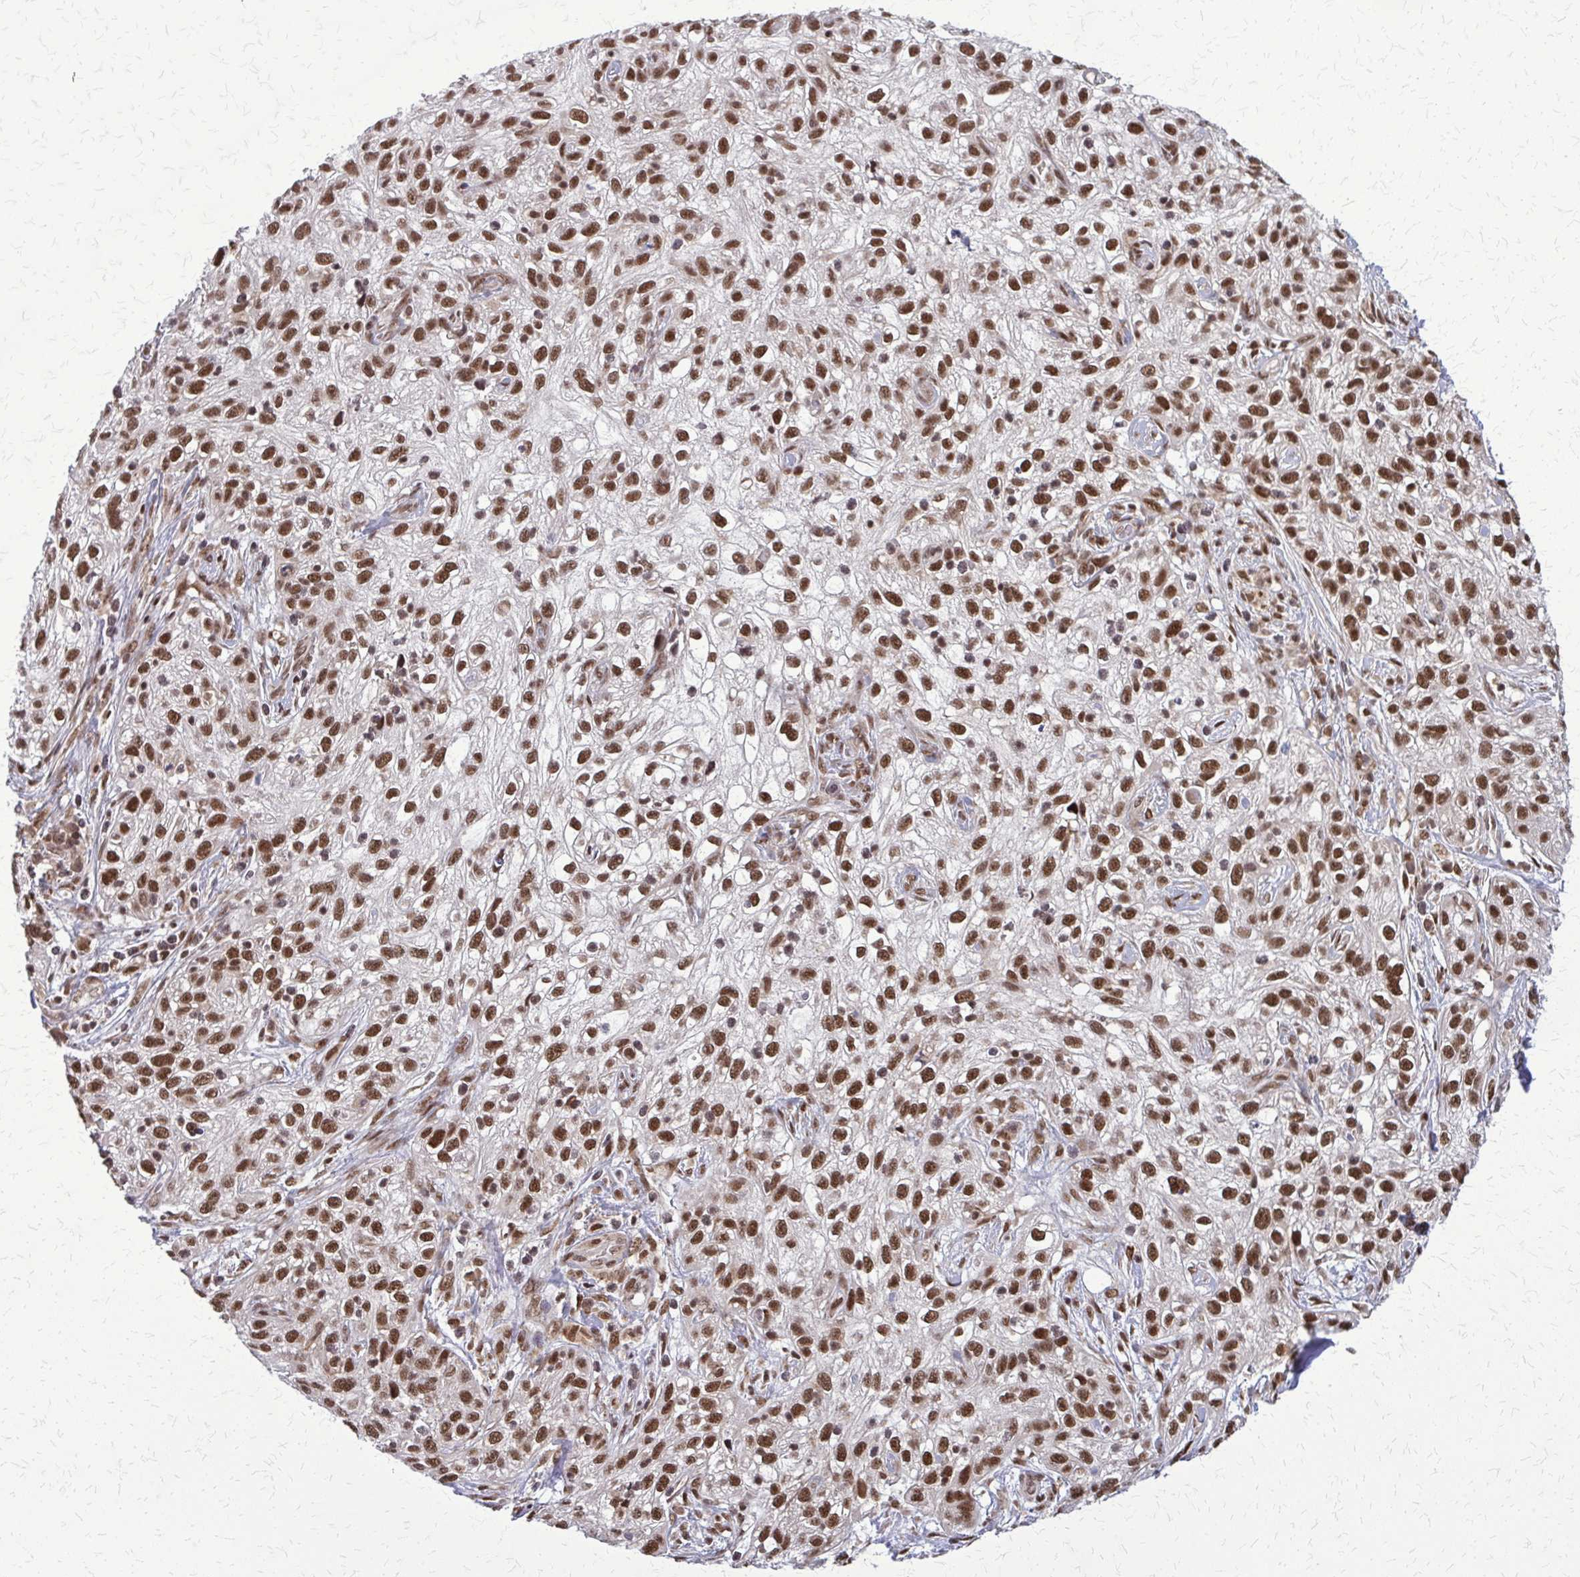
{"staining": {"intensity": "moderate", "quantity": ">75%", "location": "nuclear"}, "tissue": "skin cancer", "cell_type": "Tumor cells", "image_type": "cancer", "snomed": [{"axis": "morphology", "description": "Squamous cell carcinoma, NOS"}, {"axis": "topography", "description": "Skin"}], "caption": "Moderate nuclear staining for a protein is identified in about >75% of tumor cells of skin cancer (squamous cell carcinoma) using immunohistochemistry.", "gene": "HDAC3", "patient": {"sex": "male", "age": 82}}